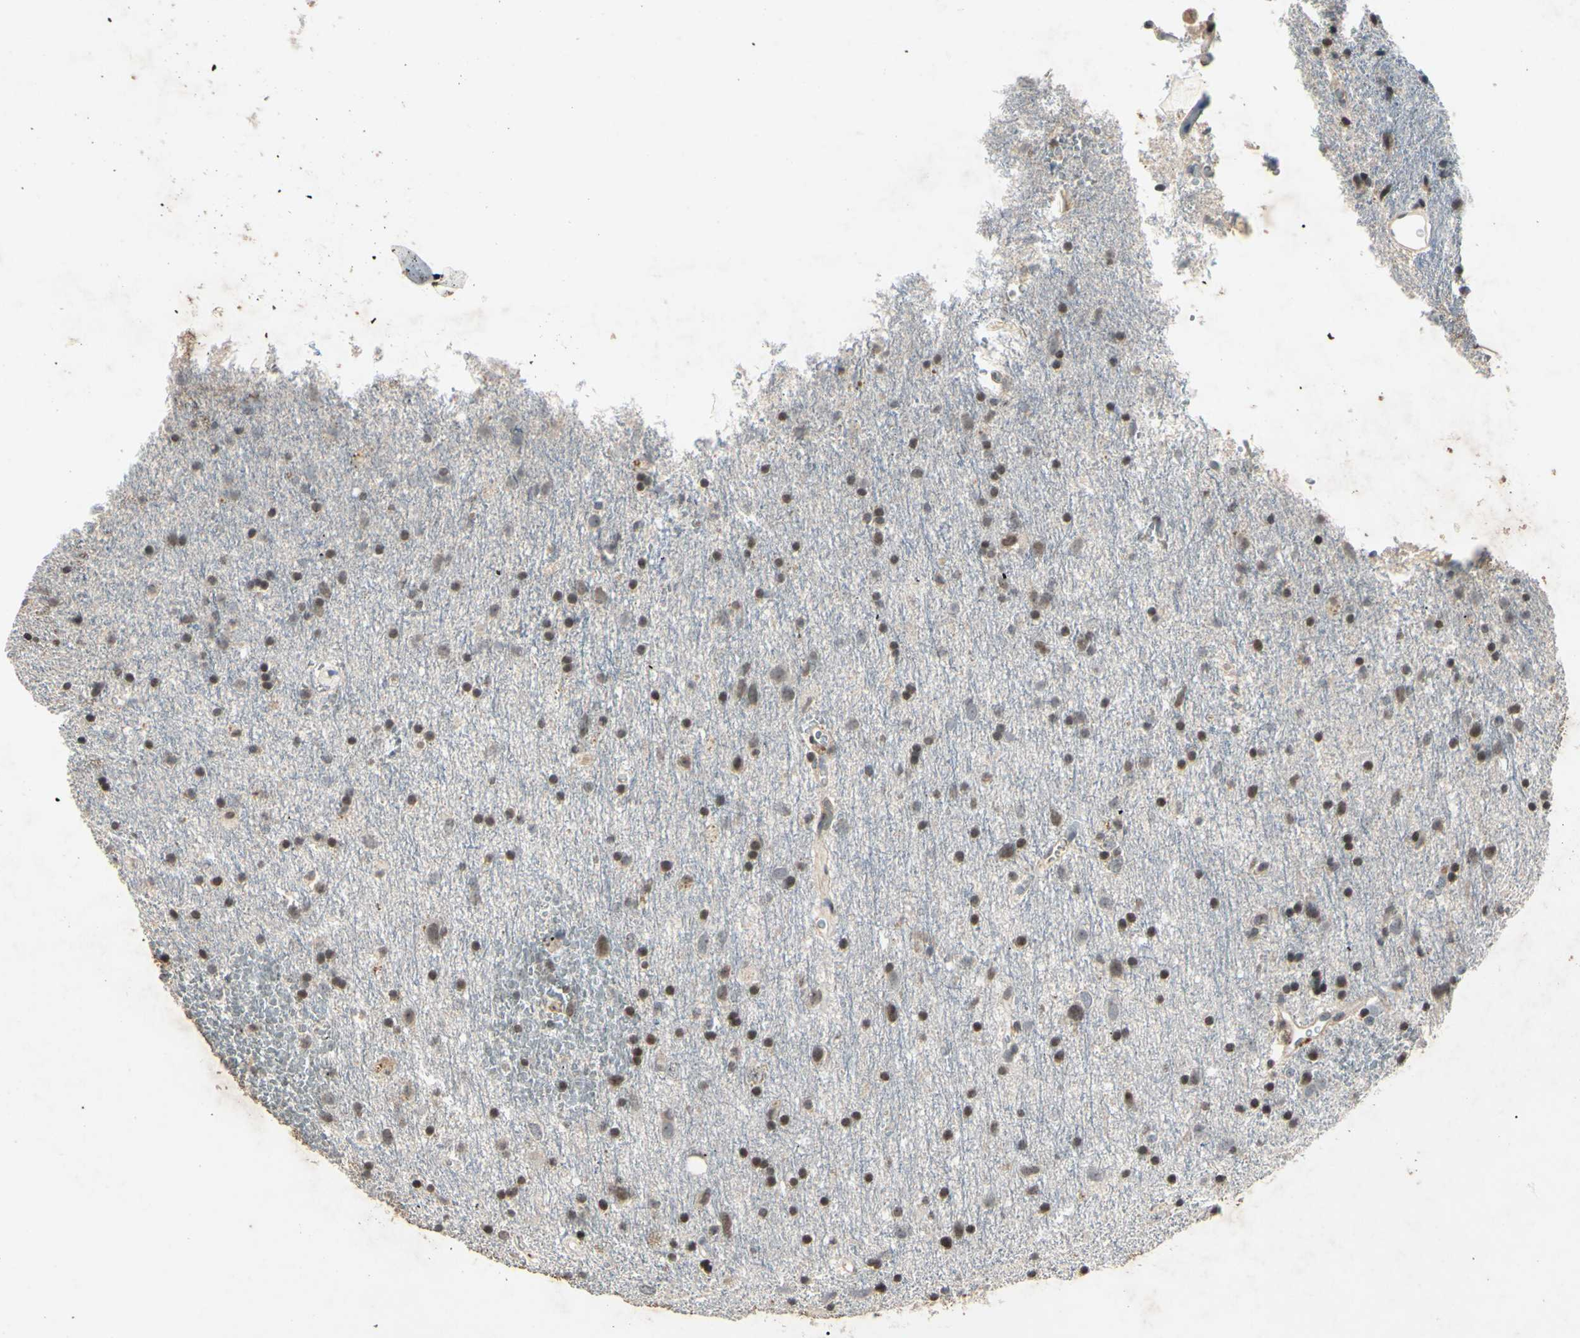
{"staining": {"intensity": "moderate", "quantity": "25%-75%", "location": "nuclear"}, "tissue": "glioma", "cell_type": "Tumor cells", "image_type": "cancer", "snomed": [{"axis": "morphology", "description": "Glioma, malignant, Low grade"}, {"axis": "topography", "description": "Brain"}], "caption": "There is medium levels of moderate nuclear staining in tumor cells of glioma, as demonstrated by immunohistochemical staining (brown color).", "gene": "AEBP1", "patient": {"sex": "male", "age": 77}}